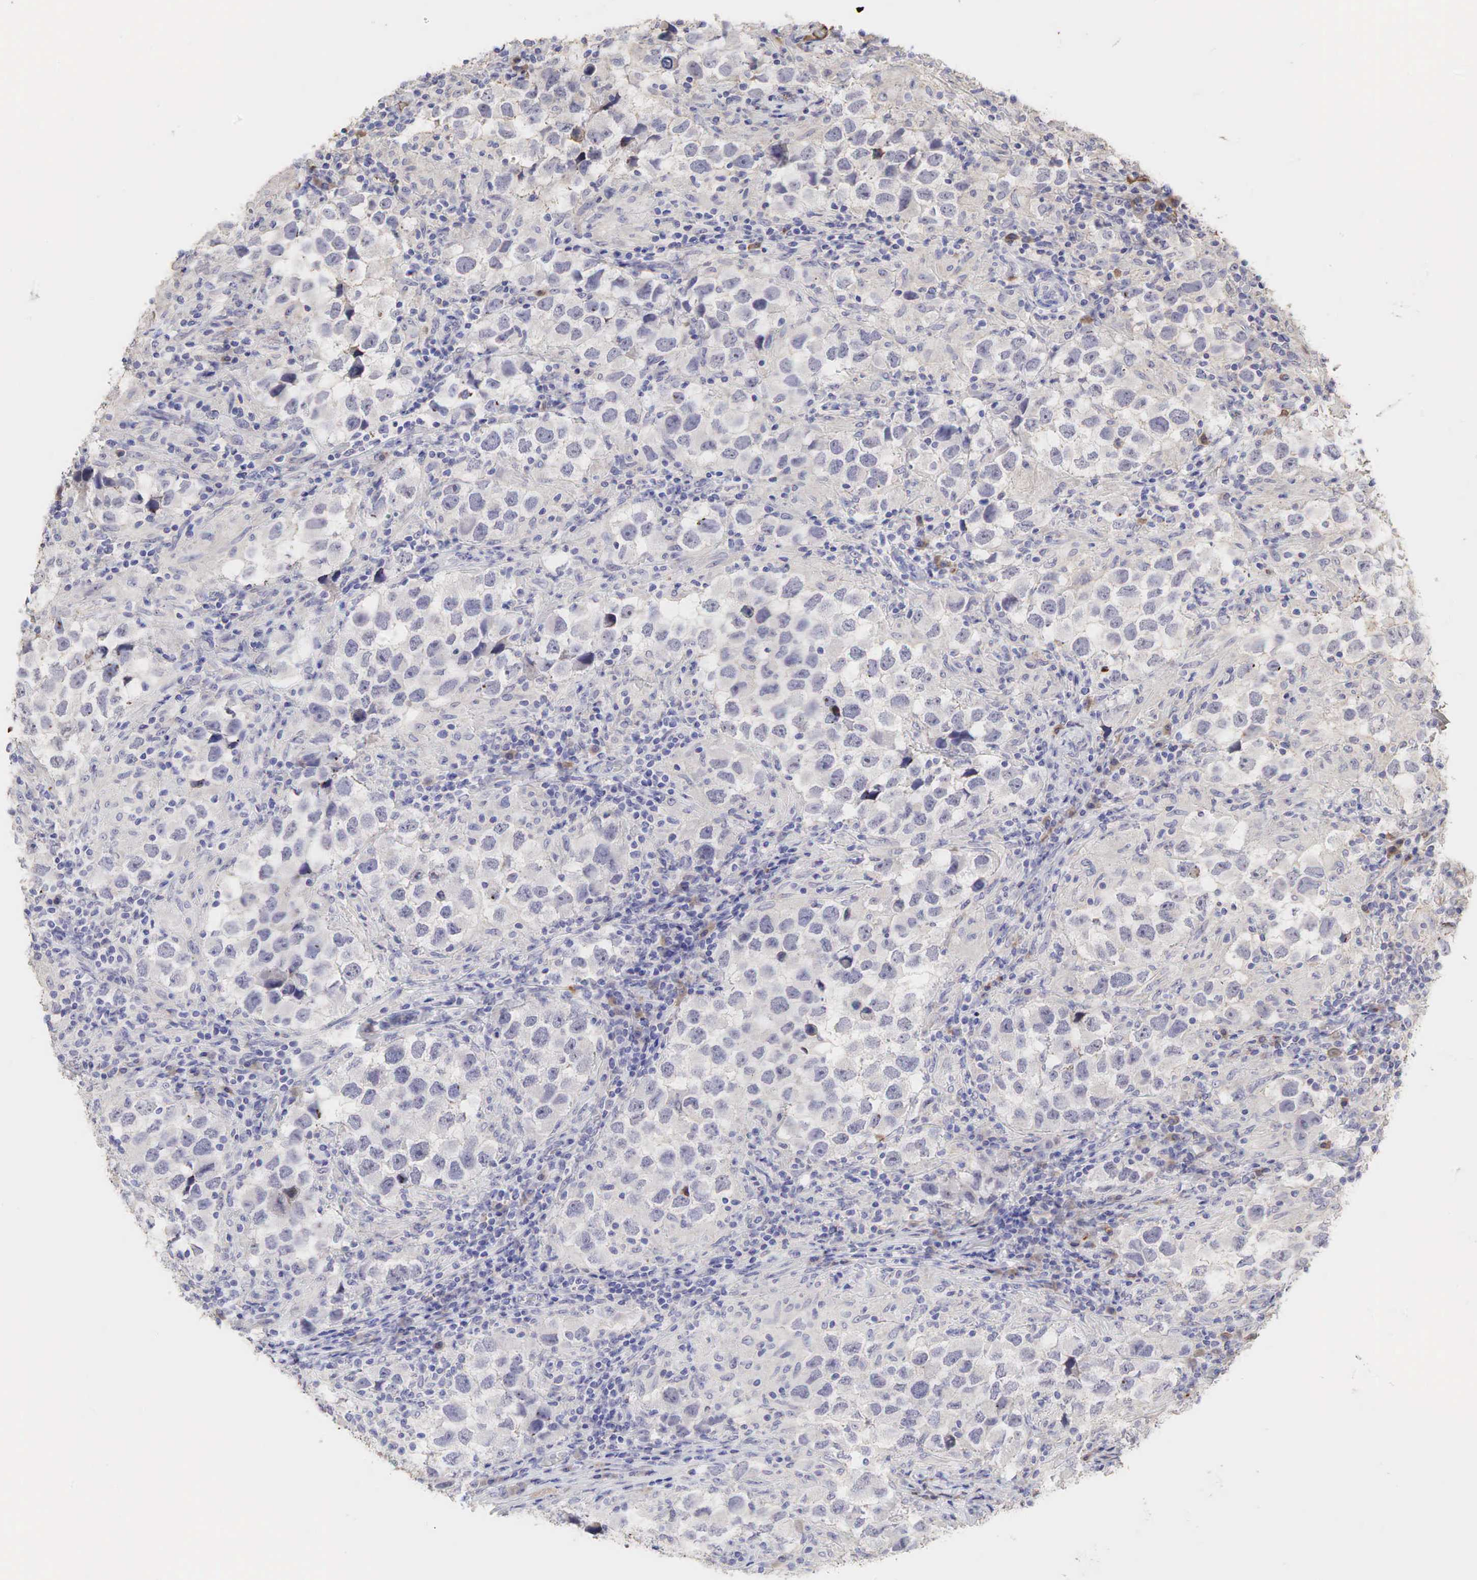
{"staining": {"intensity": "negative", "quantity": "none", "location": "none"}, "tissue": "testis cancer", "cell_type": "Tumor cells", "image_type": "cancer", "snomed": [{"axis": "morphology", "description": "Carcinoma, Embryonal, NOS"}, {"axis": "topography", "description": "Testis"}], "caption": "Testis embryonal carcinoma stained for a protein using immunohistochemistry (IHC) shows no expression tumor cells.", "gene": "DKC1", "patient": {"sex": "male", "age": 21}}